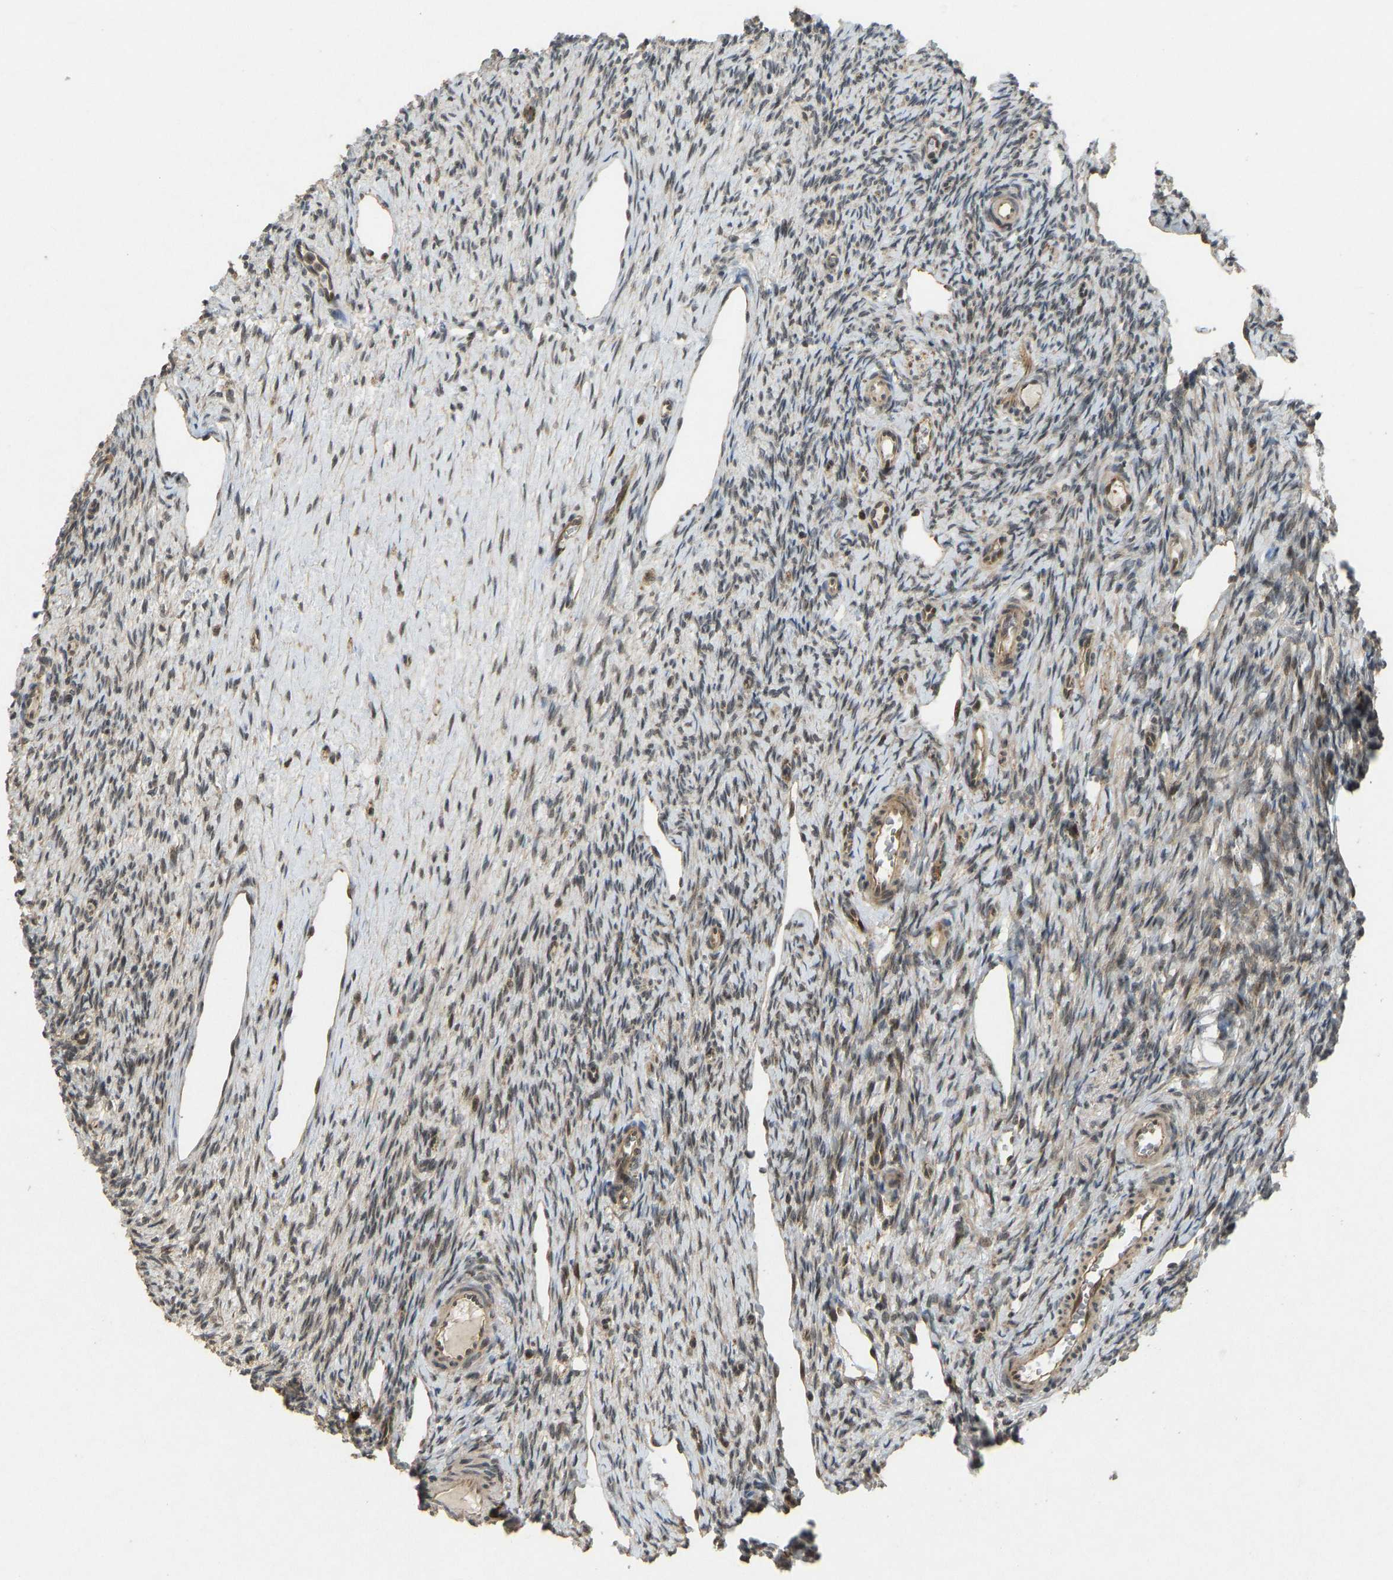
{"staining": {"intensity": "strong", "quantity": ">75%", "location": "cytoplasmic/membranous"}, "tissue": "ovary", "cell_type": "Follicle cells", "image_type": "normal", "snomed": [{"axis": "morphology", "description": "Normal tissue, NOS"}, {"axis": "topography", "description": "Ovary"}], "caption": "Strong cytoplasmic/membranous protein positivity is appreciated in about >75% of follicle cells in ovary. The protein is shown in brown color, while the nuclei are stained blue.", "gene": "ACADS", "patient": {"sex": "female", "age": 33}}